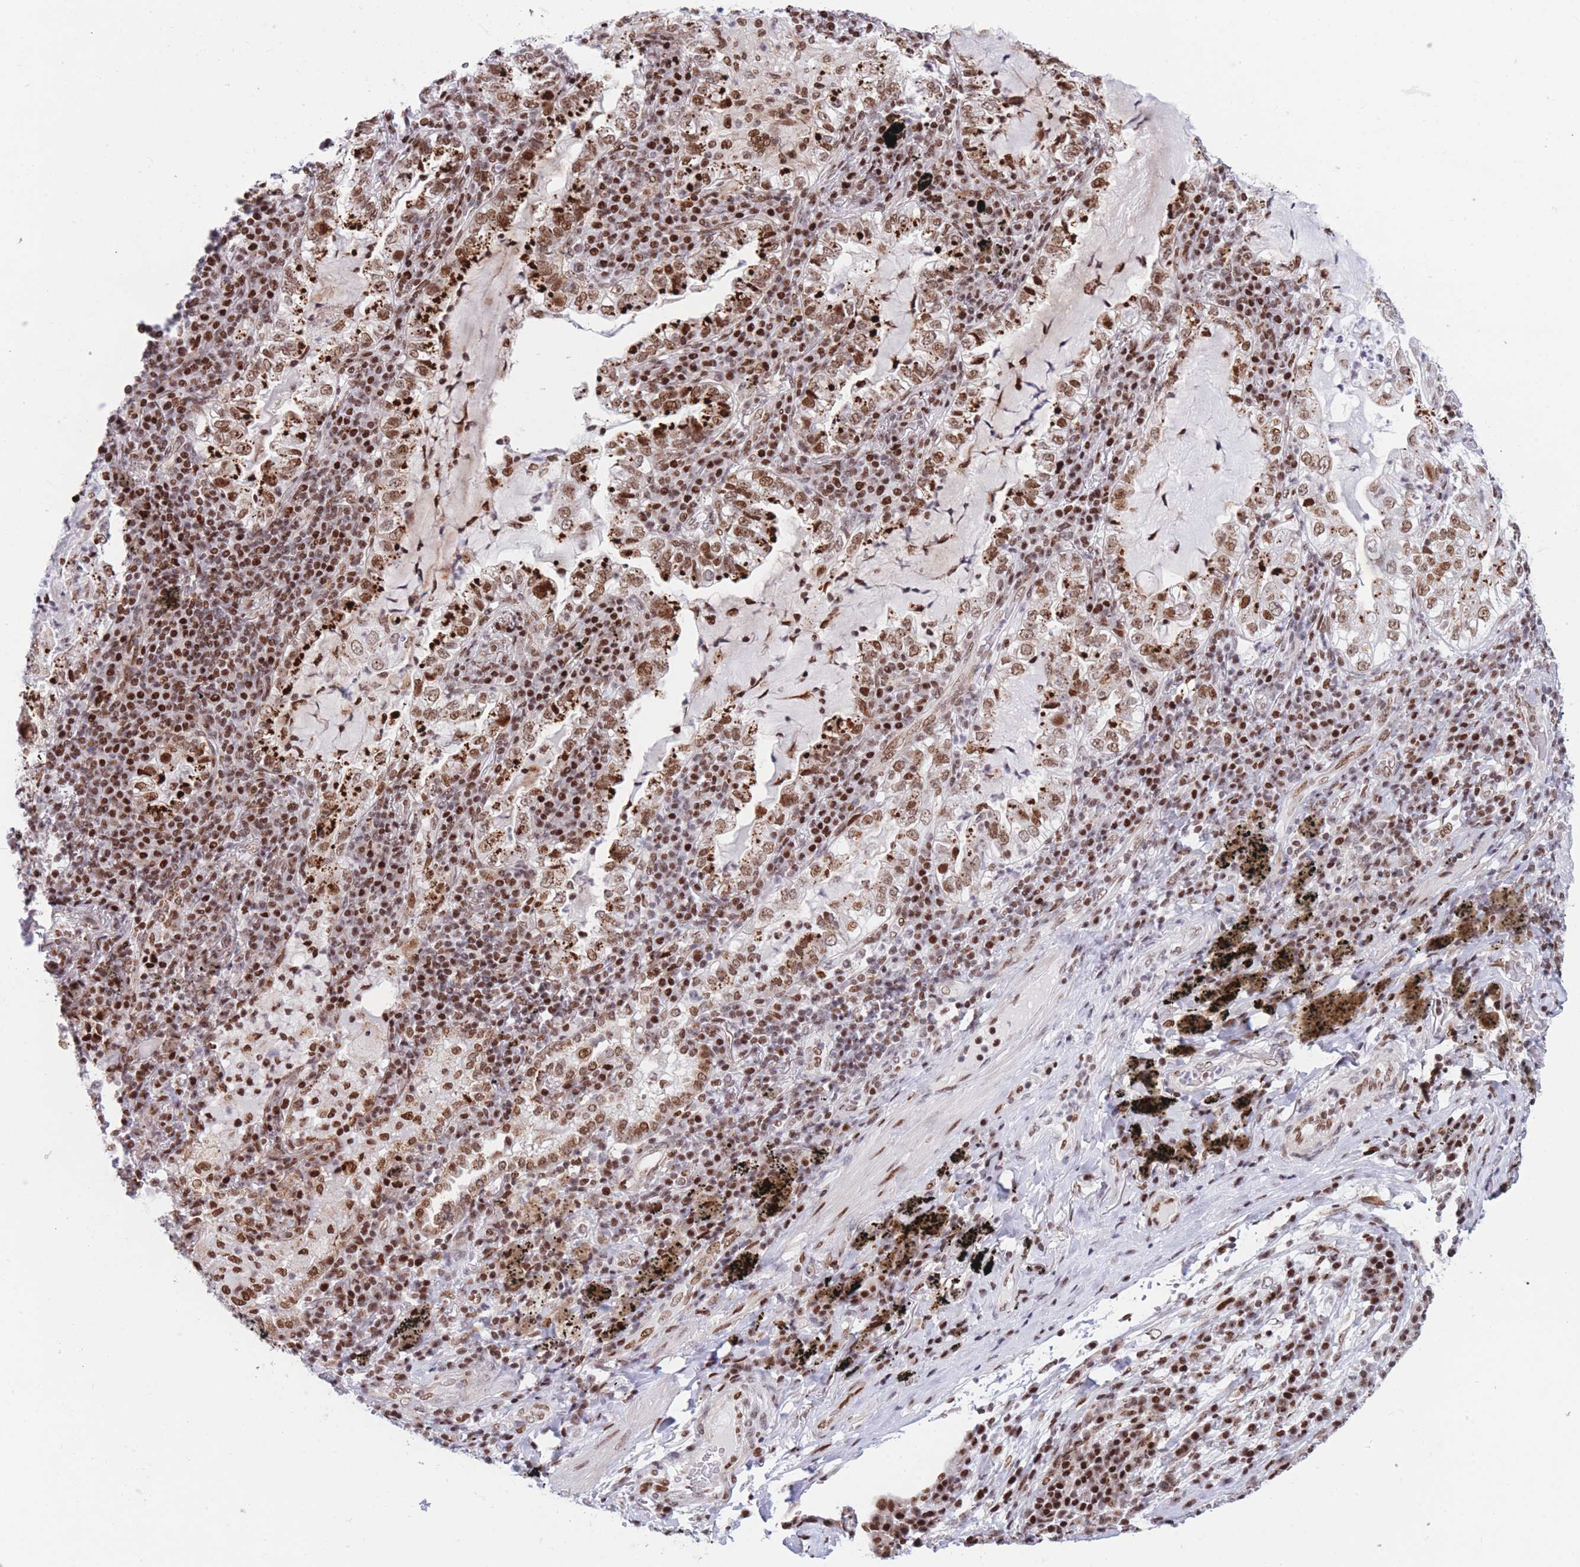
{"staining": {"intensity": "strong", "quantity": ">75%", "location": "cytoplasmic/membranous,nuclear"}, "tissue": "lung cancer", "cell_type": "Tumor cells", "image_type": "cancer", "snomed": [{"axis": "morphology", "description": "Adenocarcinoma, NOS"}, {"axis": "topography", "description": "Lung"}], "caption": "Tumor cells demonstrate high levels of strong cytoplasmic/membranous and nuclear expression in about >75% of cells in human lung cancer.", "gene": "DNAJC3", "patient": {"sex": "female", "age": 73}}